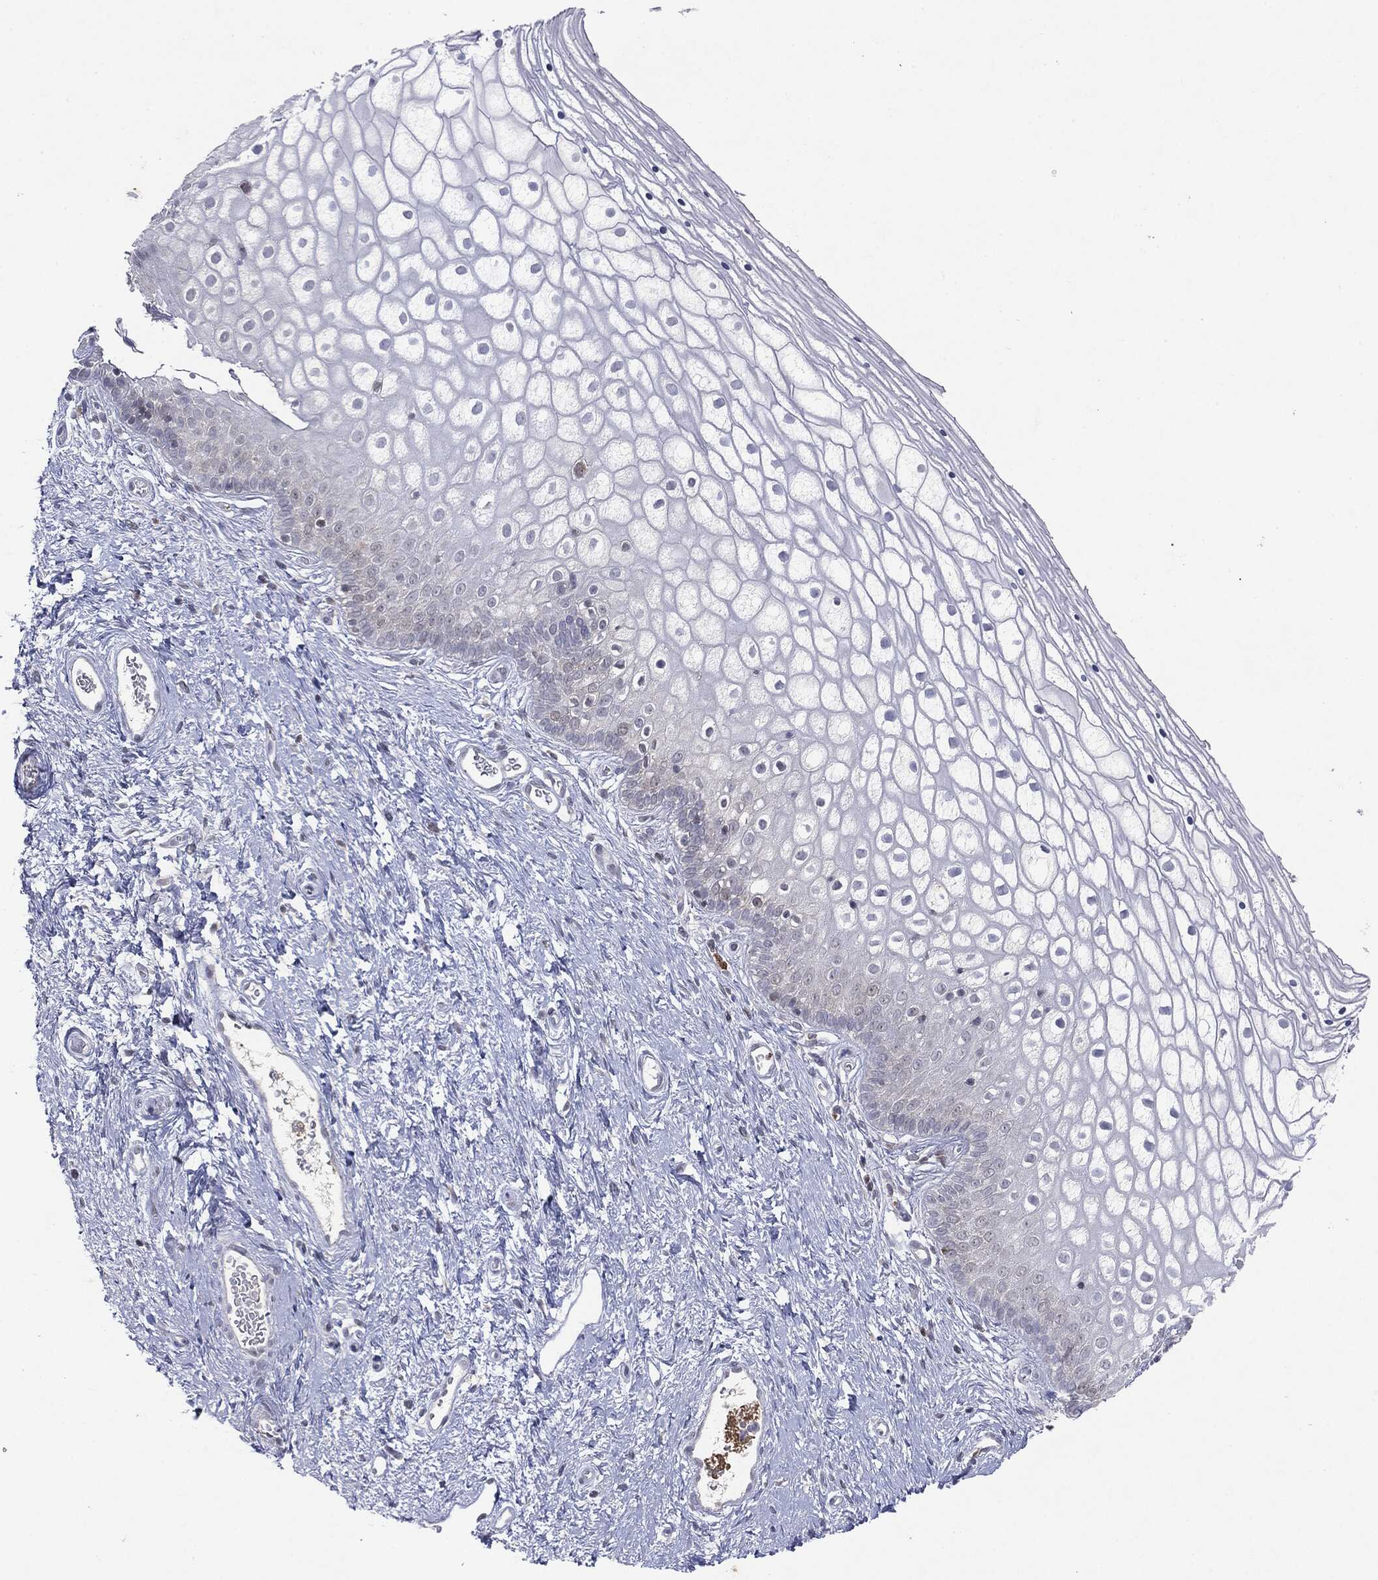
{"staining": {"intensity": "negative", "quantity": "none", "location": "none"}, "tissue": "vagina", "cell_type": "Squamous epithelial cells", "image_type": "normal", "snomed": [{"axis": "morphology", "description": "Normal tissue, NOS"}, {"axis": "topography", "description": "Vagina"}], "caption": "DAB (3,3'-diaminobenzidine) immunohistochemical staining of normal human vagina demonstrates no significant positivity in squamous epithelial cells.", "gene": "KIF2C", "patient": {"sex": "female", "age": 32}}